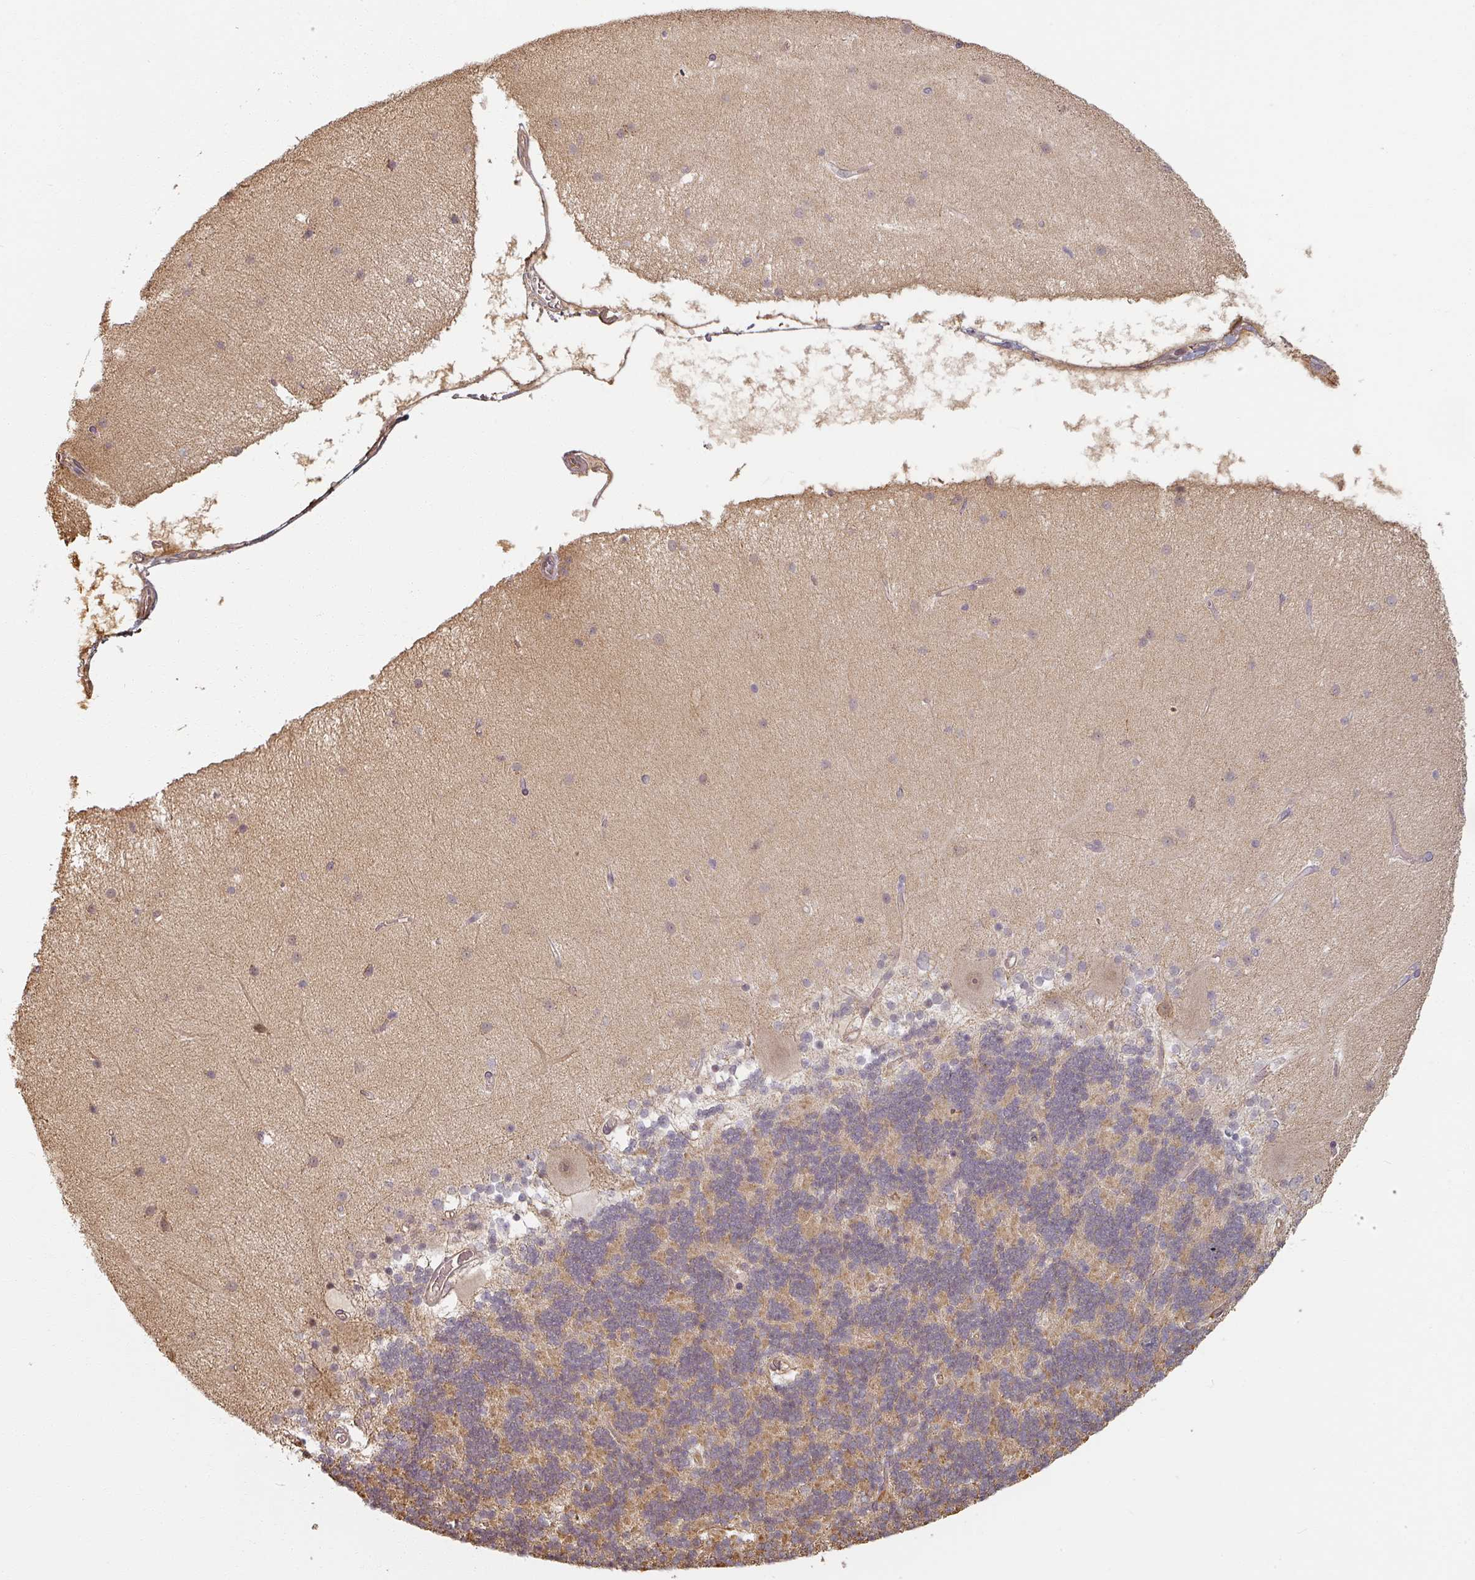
{"staining": {"intensity": "moderate", "quantity": "25%-75%", "location": "cytoplasmic/membranous"}, "tissue": "cerebellum", "cell_type": "Cells in granular layer", "image_type": "normal", "snomed": [{"axis": "morphology", "description": "Normal tissue, NOS"}, {"axis": "topography", "description": "Cerebellum"}], "caption": "IHC histopathology image of benign cerebellum: cerebellum stained using immunohistochemistry shows medium levels of moderate protein expression localized specifically in the cytoplasmic/membranous of cells in granular layer, appearing as a cytoplasmic/membranous brown color.", "gene": "MED19", "patient": {"sex": "female", "age": 54}}